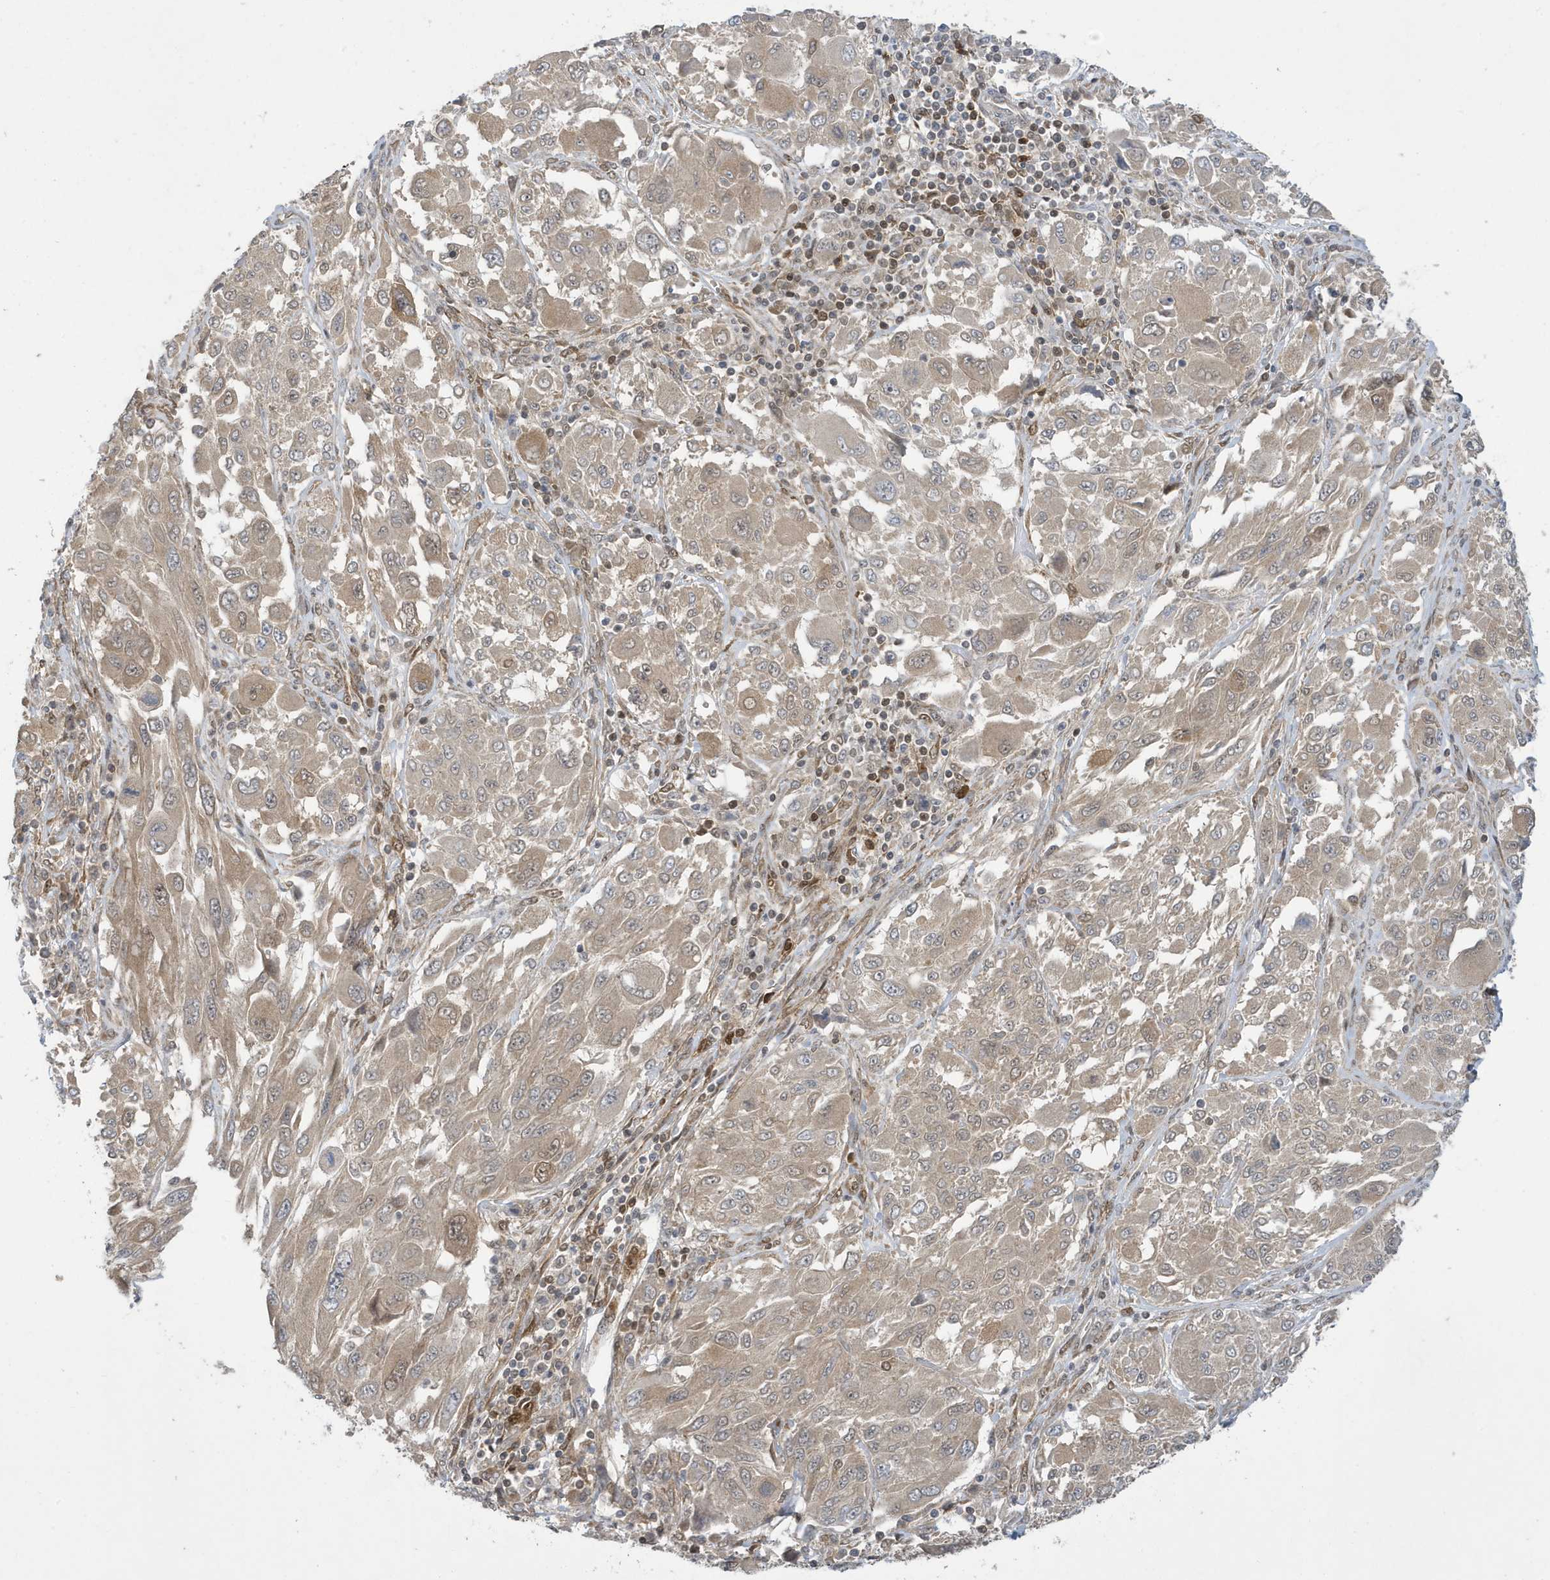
{"staining": {"intensity": "moderate", "quantity": ">75%", "location": "cytoplasmic/membranous,nuclear"}, "tissue": "melanoma", "cell_type": "Tumor cells", "image_type": "cancer", "snomed": [{"axis": "morphology", "description": "Malignant melanoma, NOS"}, {"axis": "topography", "description": "Skin"}], "caption": "About >75% of tumor cells in melanoma display moderate cytoplasmic/membranous and nuclear protein staining as visualized by brown immunohistochemical staining.", "gene": "NCOA7", "patient": {"sex": "female", "age": 91}}